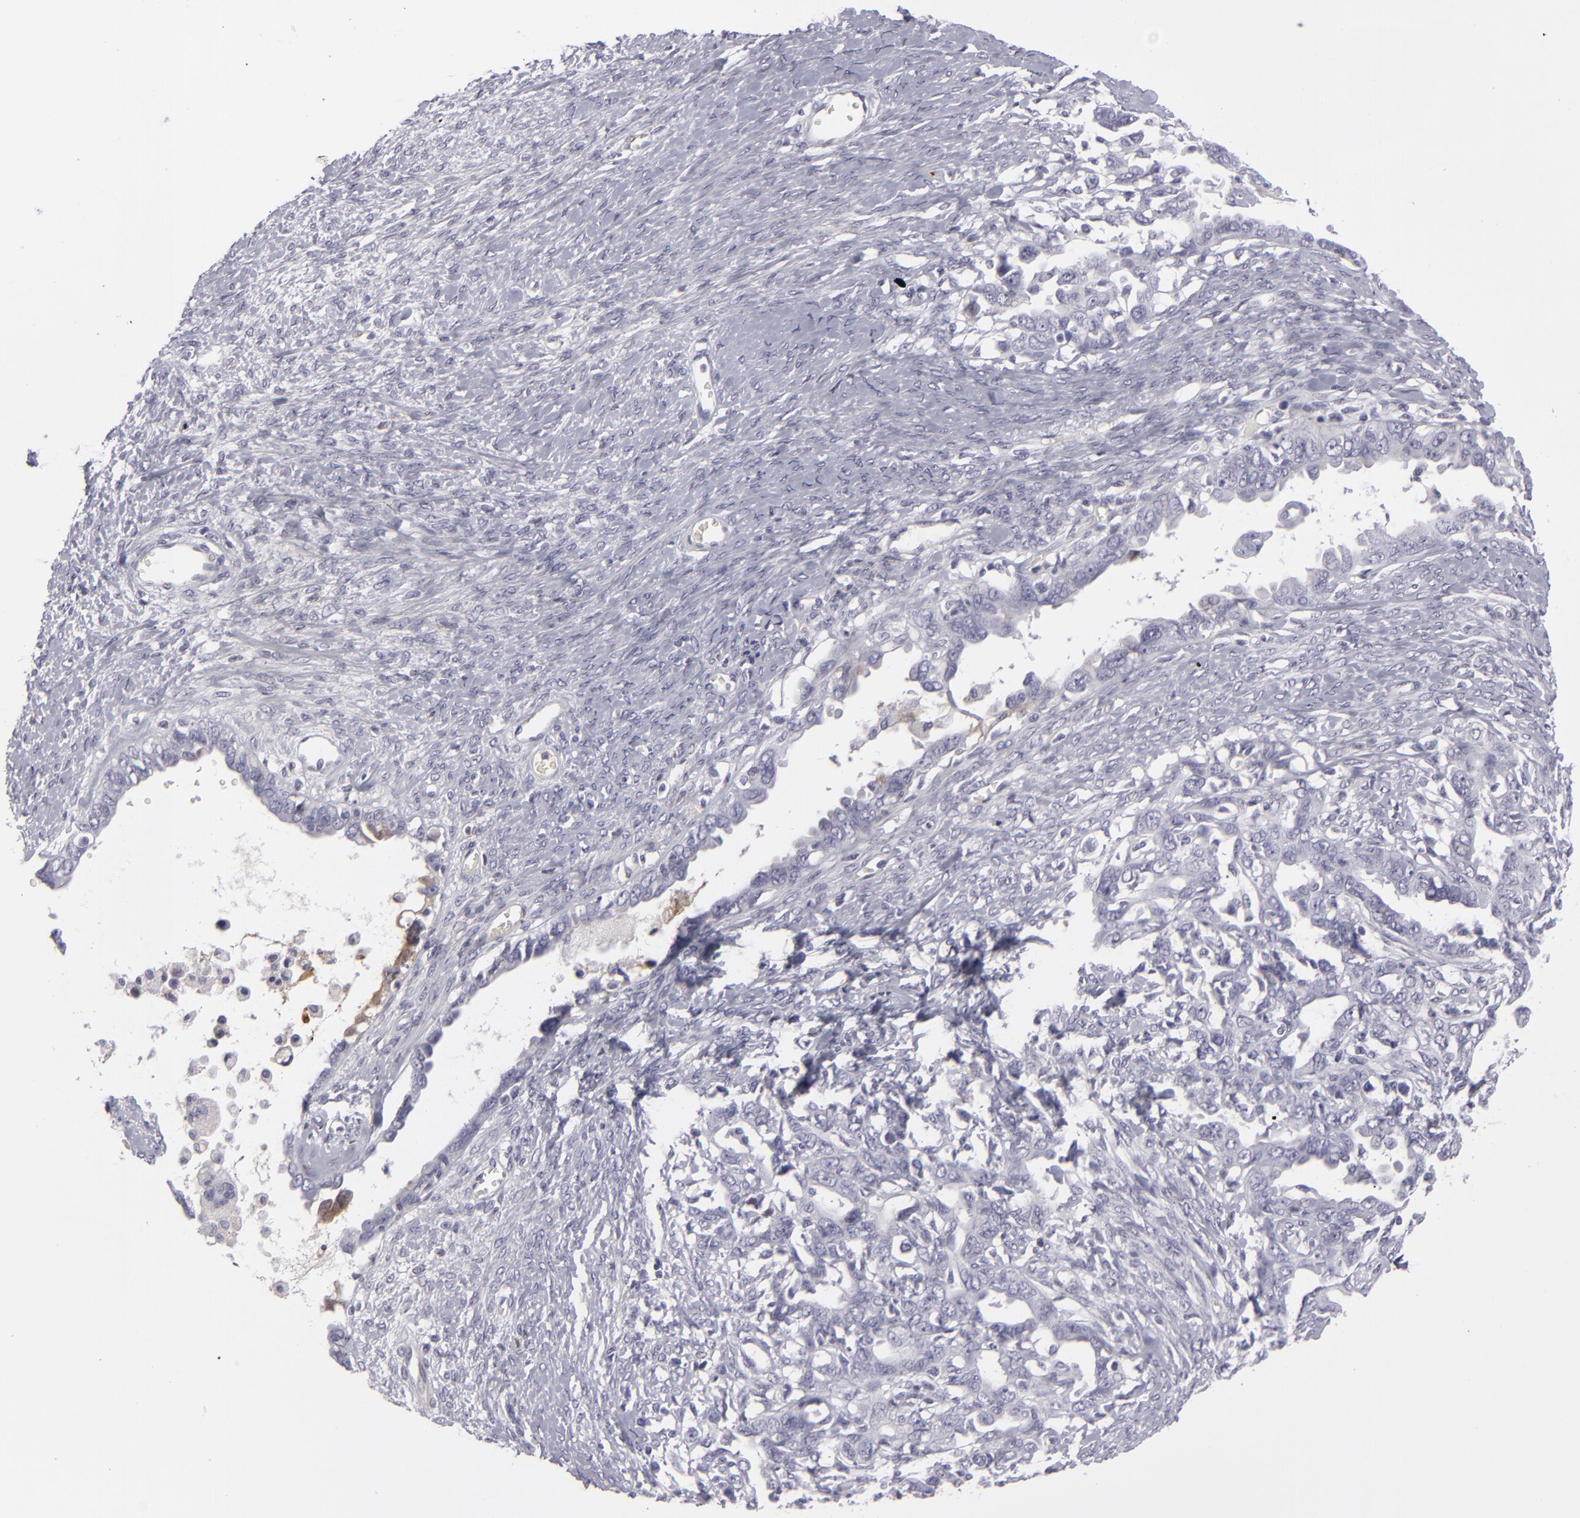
{"staining": {"intensity": "negative", "quantity": "none", "location": "none"}, "tissue": "ovarian cancer", "cell_type": "Tumor cells", "image_type": "cancer", "snomed": [{"axis": "morphology", "description": "Cystadenocarcinoma, serous, NOS"}, {"axis": "topography", "description": "Ovary"}], "caption": "High magnification brightfield microscopy of ovarian cancer stained with DAB (brown) and counterstained with hematoxylin (blue): tumor cells show no significant expression.", "gene": "C9", "patient": {"sex": "female", "age": 69}}